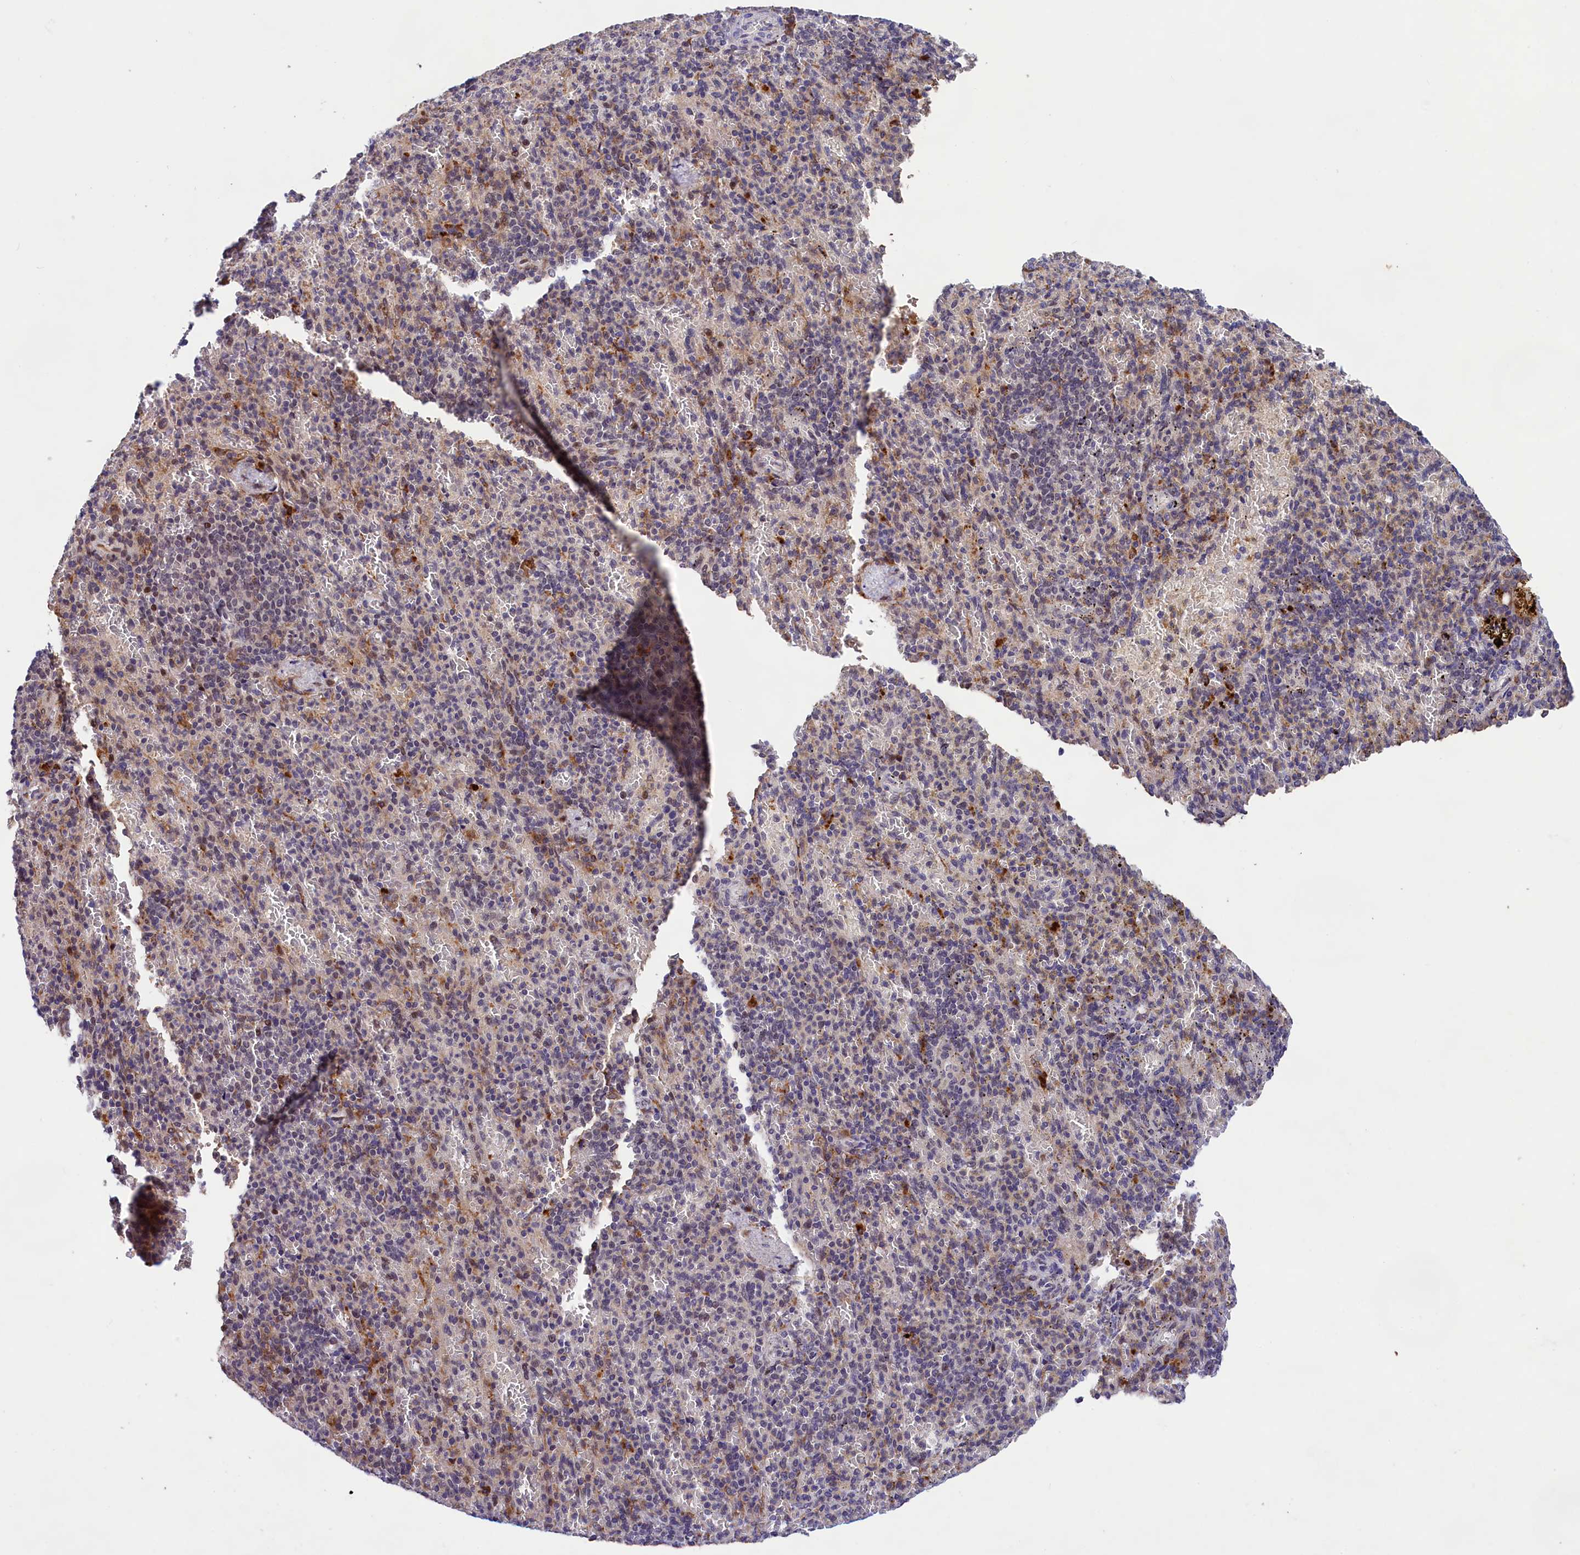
{"staining": {"intensity": "weak", "quantity": "<25%", "location": "nuclear"}, "tissue": "spleen", "cell_type": "Cells in red pulp", "image_type": "normal", "snomed": [{"axis": "morphology", "description": "Normal tissue, NOS"}, {"axis": "topography", "description": "Spleen"}], "caption": "DAB immunohistochemical staining of benign spleen reveals no significant expression in cells in red pulp.", "gene": "FBXO45", "patient": {"sex": "female", "age": 74}}